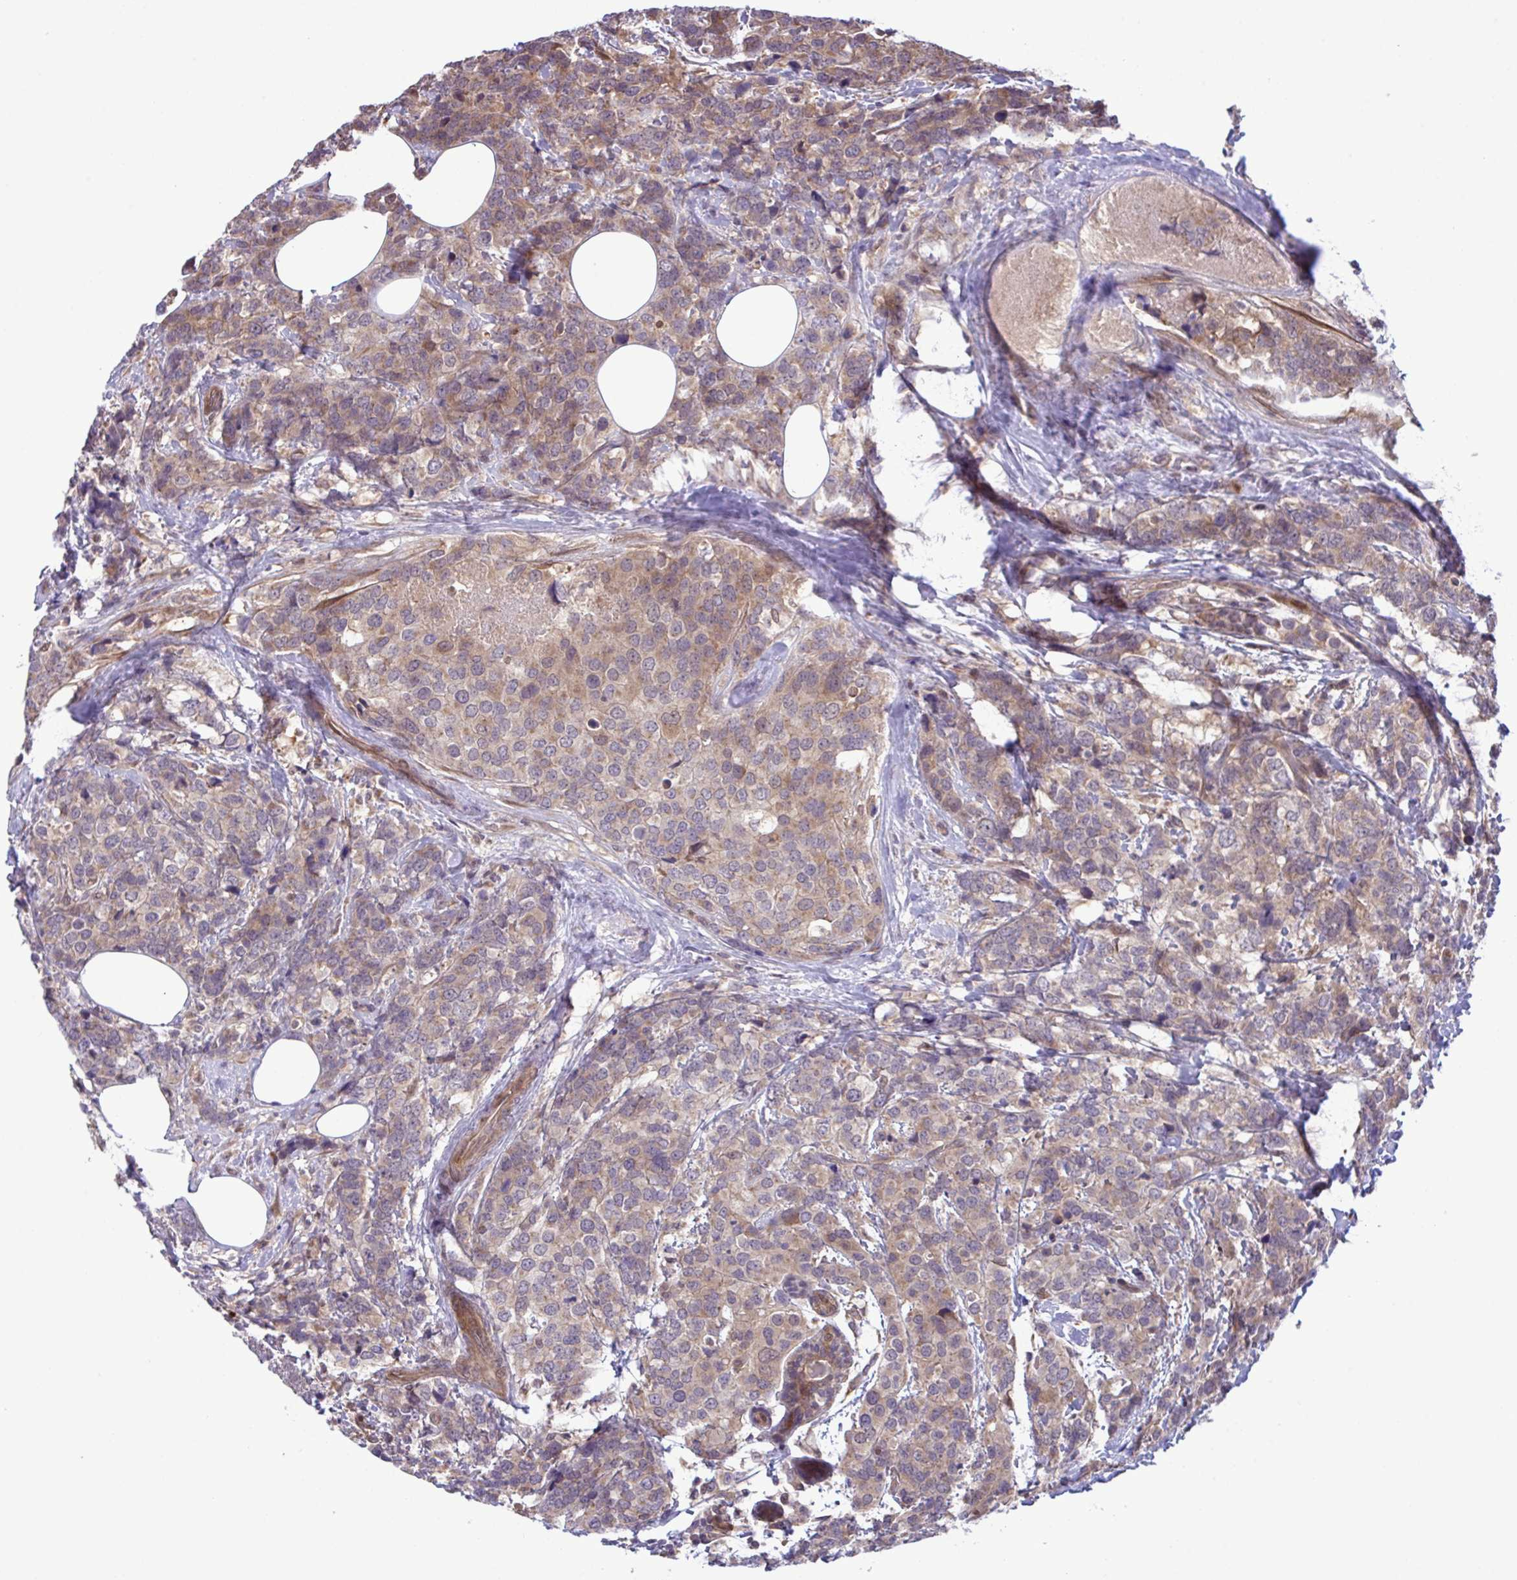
{"staining": {"intensity": "moderate", "quantity": ">75%", "location": "cytoplasmic/membranous"}, "tissue": "breast cancer", "cell_type": "Tumor cells", "image_type": "cancer", "snomed": [{"axis": "morphology", "description": "Lobular carcinoma"}, {"axis": "topography", "description": "Breast"}], "caption": "Immunohistochemistry (IHC) photomicrograph of breast lobular carcinoma stained for a protein (brown), which displays medium levels of moderate cytoplasmic/membranous staining in approximately >75% of tumor cells.", "gene": "CMPK1", "patient": {"sex": "female", "age": 59}}